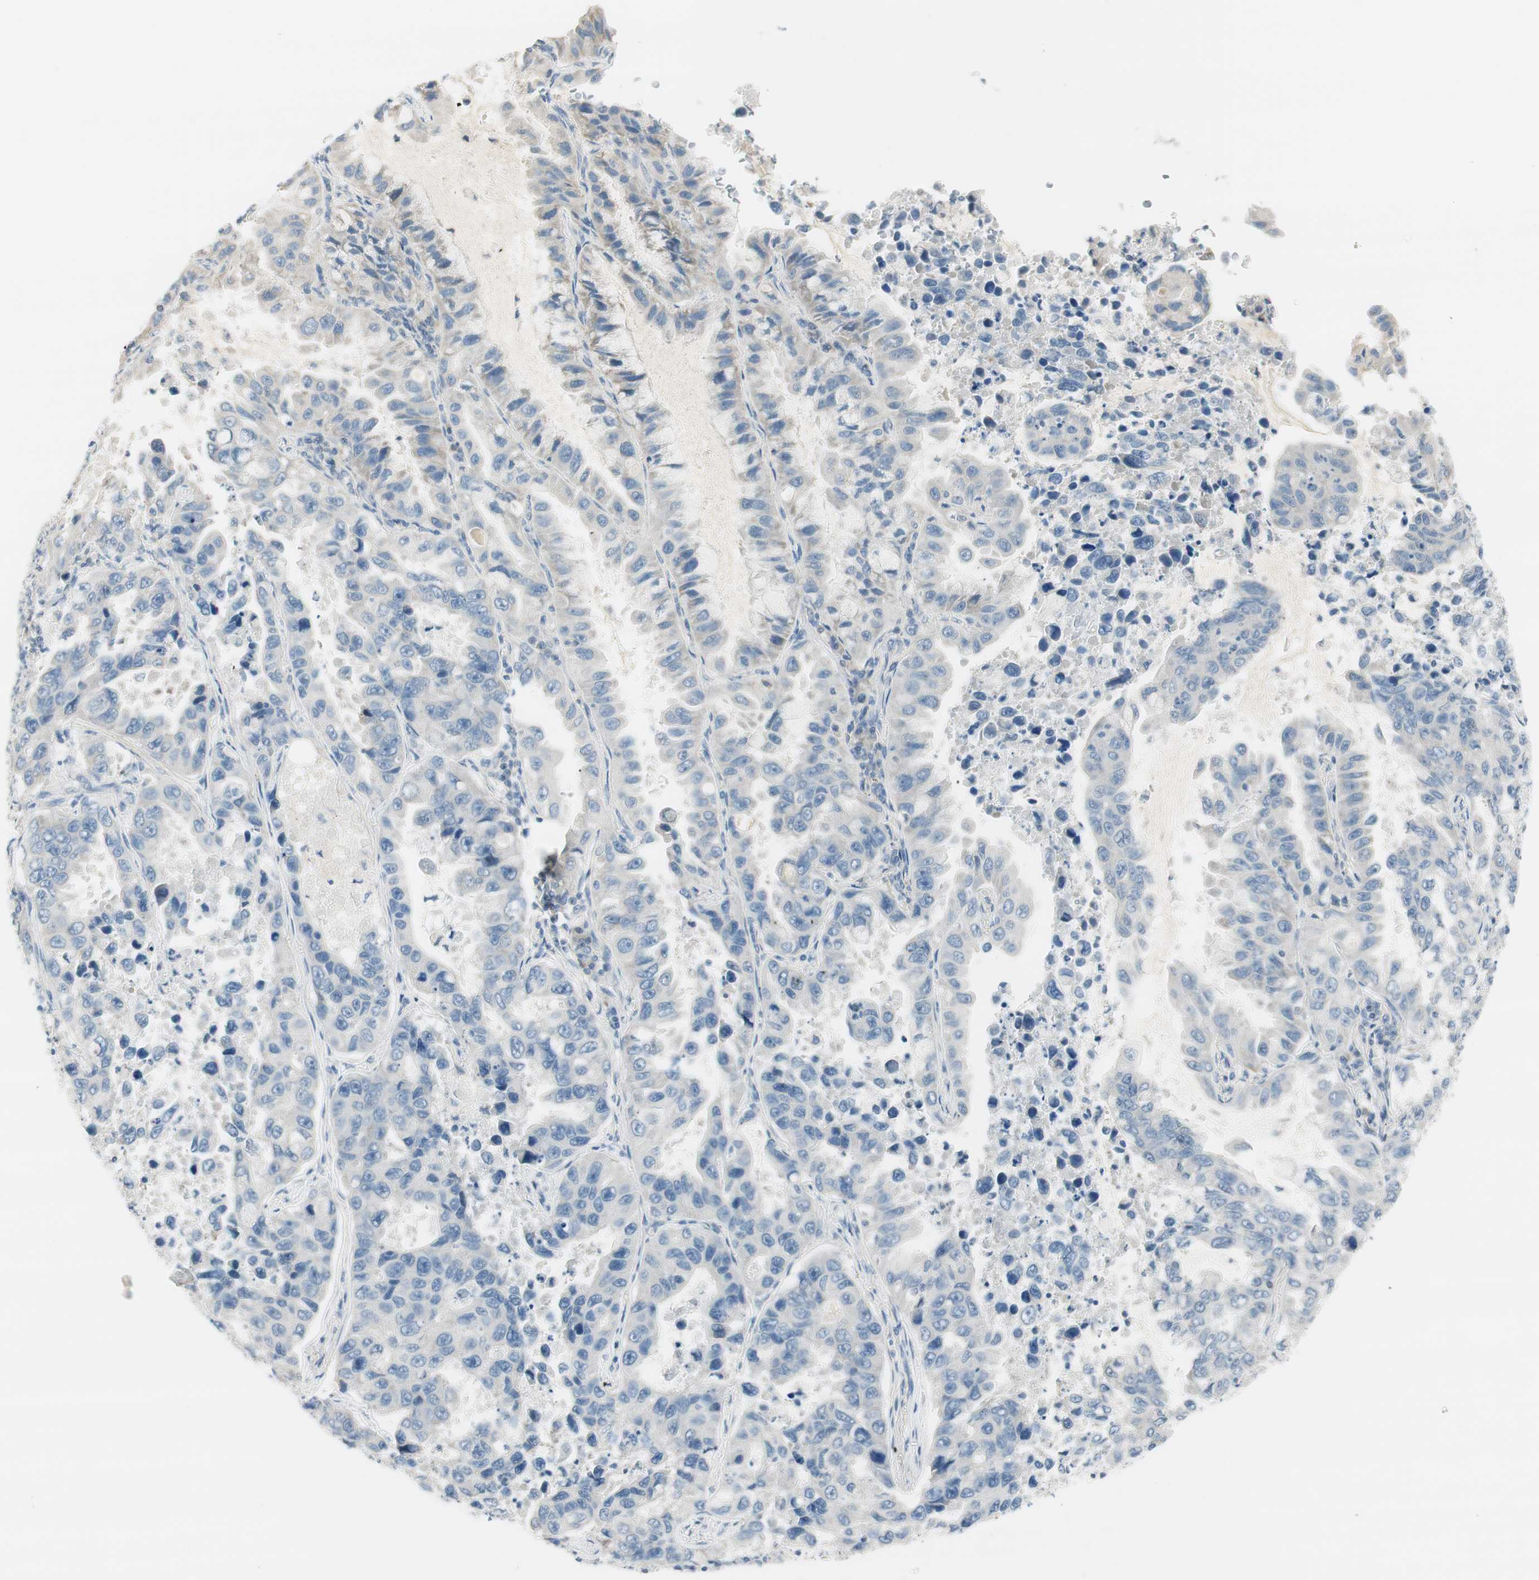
{"staining": {"intensity": "negative", "quantity": "none", "location": "none"}, "tissue": "lung cancer", "cell_type": "Tumor cells", "image_type": "cancer", "snomed": [{"axis": "morphology", "description": "Adenocarcinoma, NOS"}, {"axis": "topography", "description": "Lung"}], "caption": "Lung cancer was stained to show a protein in brown. There is no significant positivity in tumor cells.", "gene": "TACR3", "patient": {"sex": "male", "age": 64}}